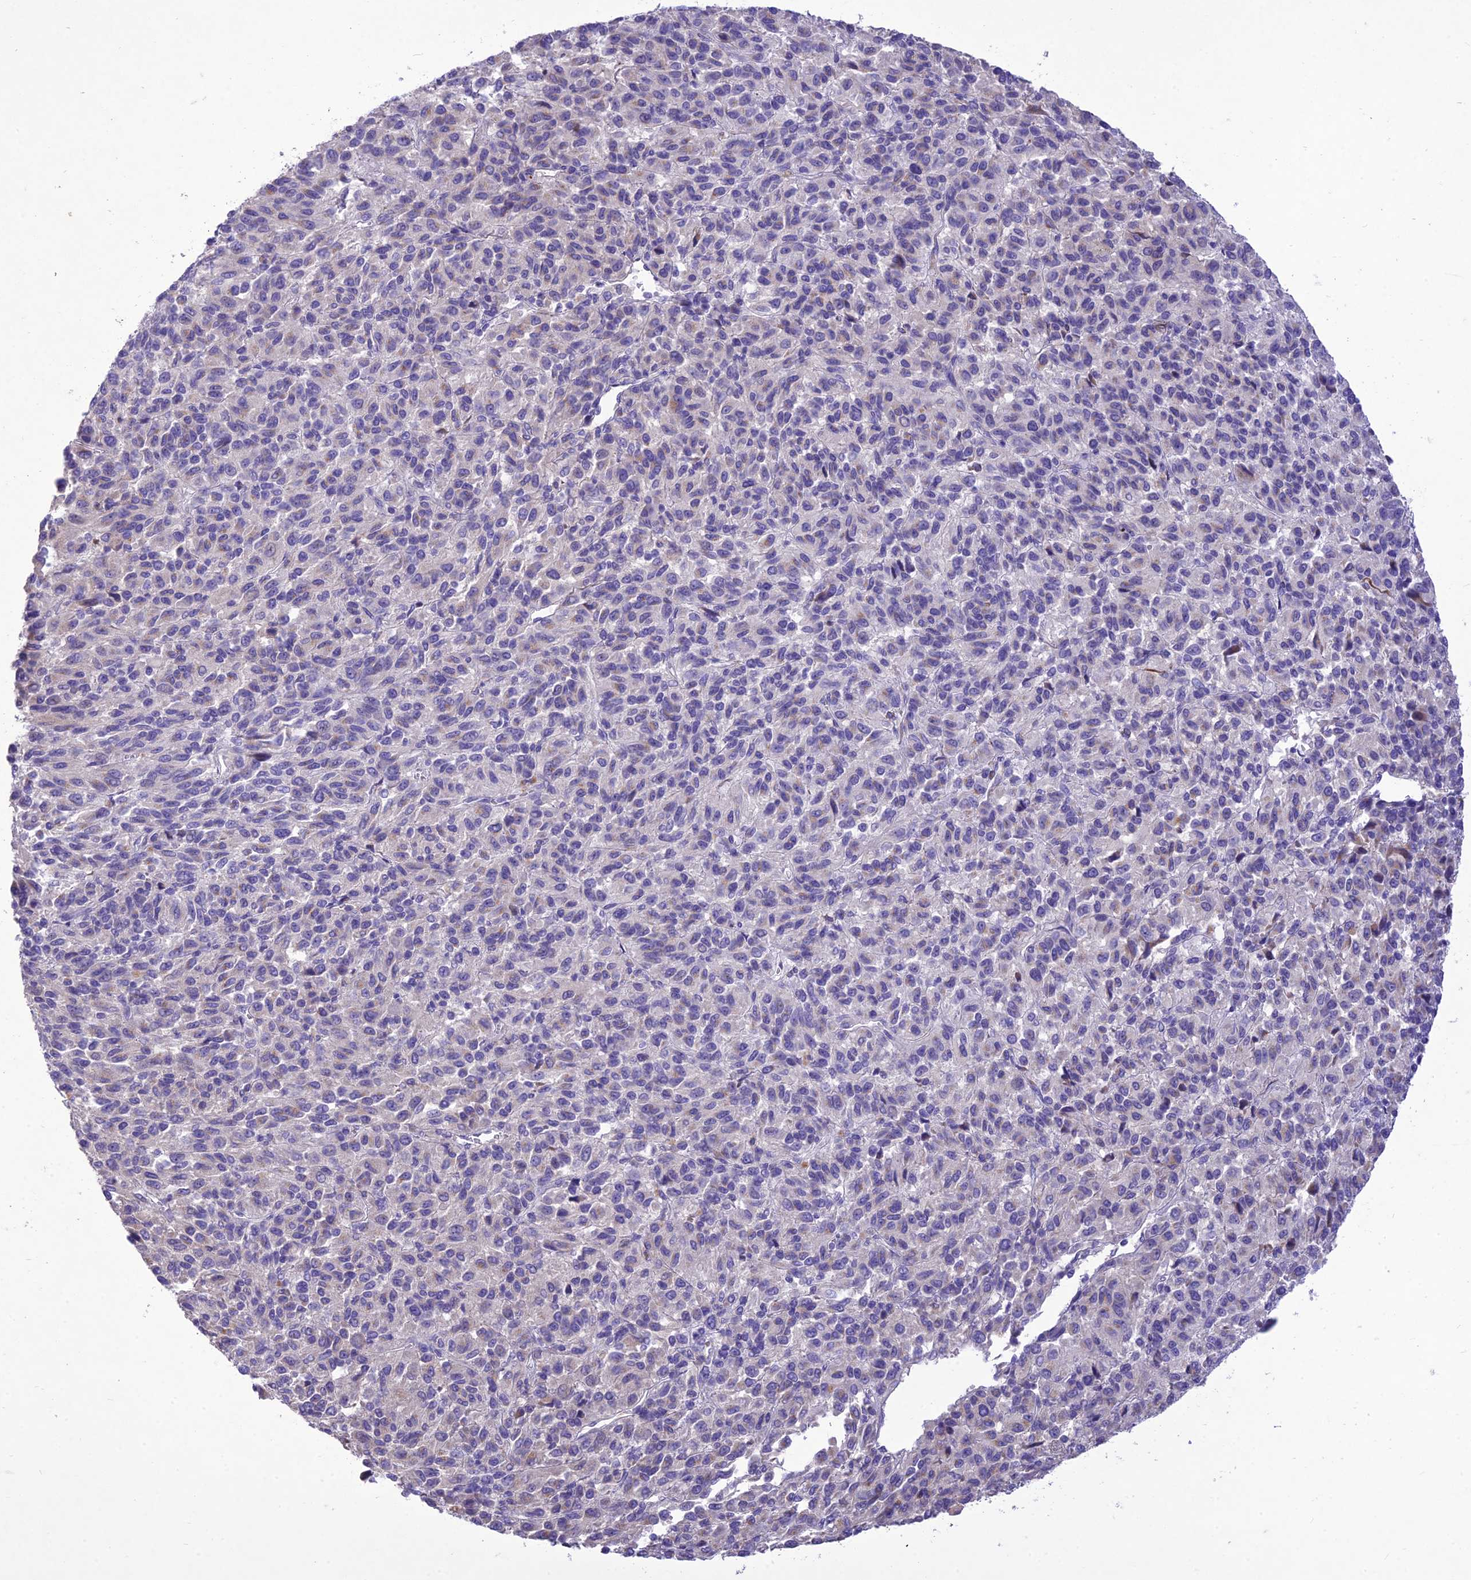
{"staining": {"intensity": "negative", "quantity": "none", "location": "none"}, "tissue": "melanoma", "cell_type": "Tumor cells", "image_type": "cancer", "snomed": [{"axis": "morphology", "description": "Malignant melanoma, Metastatic site"}, {"axis": "topography", "description": "Lung"}], "caption": "Immunohistochemistry (IHC) of human melanoma reveals no staining in tumor cells.", "gene": "SLC13A5", "patient": {"sex": "male", "age": 64}}